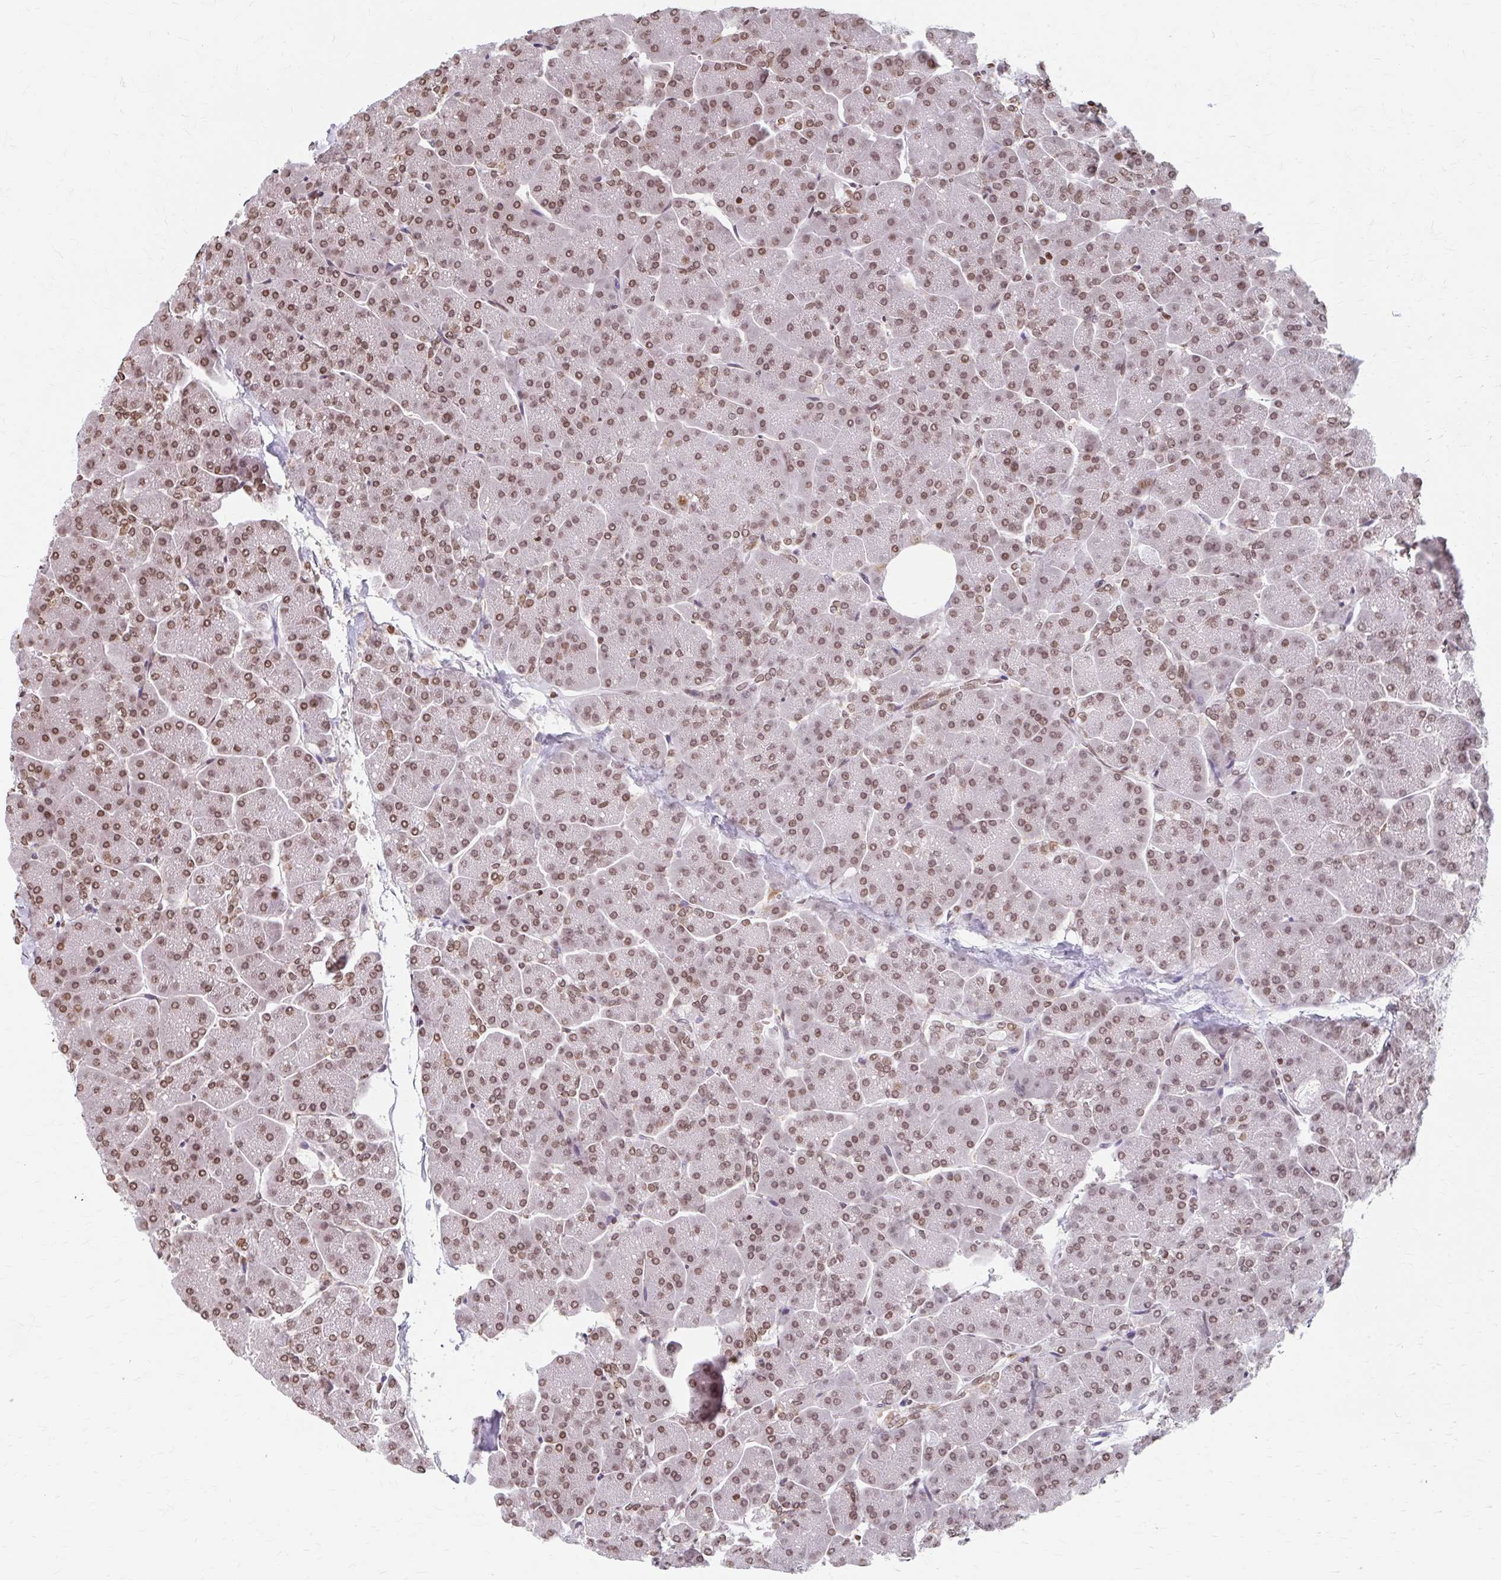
{"staining": {"intensity": "moderate", "quantity": ">75%", "location": "nuclear"}, "tissue": "pancreas", "cell_type": "Exocrine glandular cells", "image_type": "normal", "snomed": [{"axis": "morphology", "description": "Normal tissue, NOS"}, {"axis": "topography", "description": "Pancreas"}, {"axis": "topography", "description": "Peripheral nerve tissue"}], "caption": "This is an image of IHC staining of normal pancreas, which shows moderate expression in the nuclear of exocrine glandular cells.", "gene": "ORC3", "patient": {"sex": "male", "age": 54}}